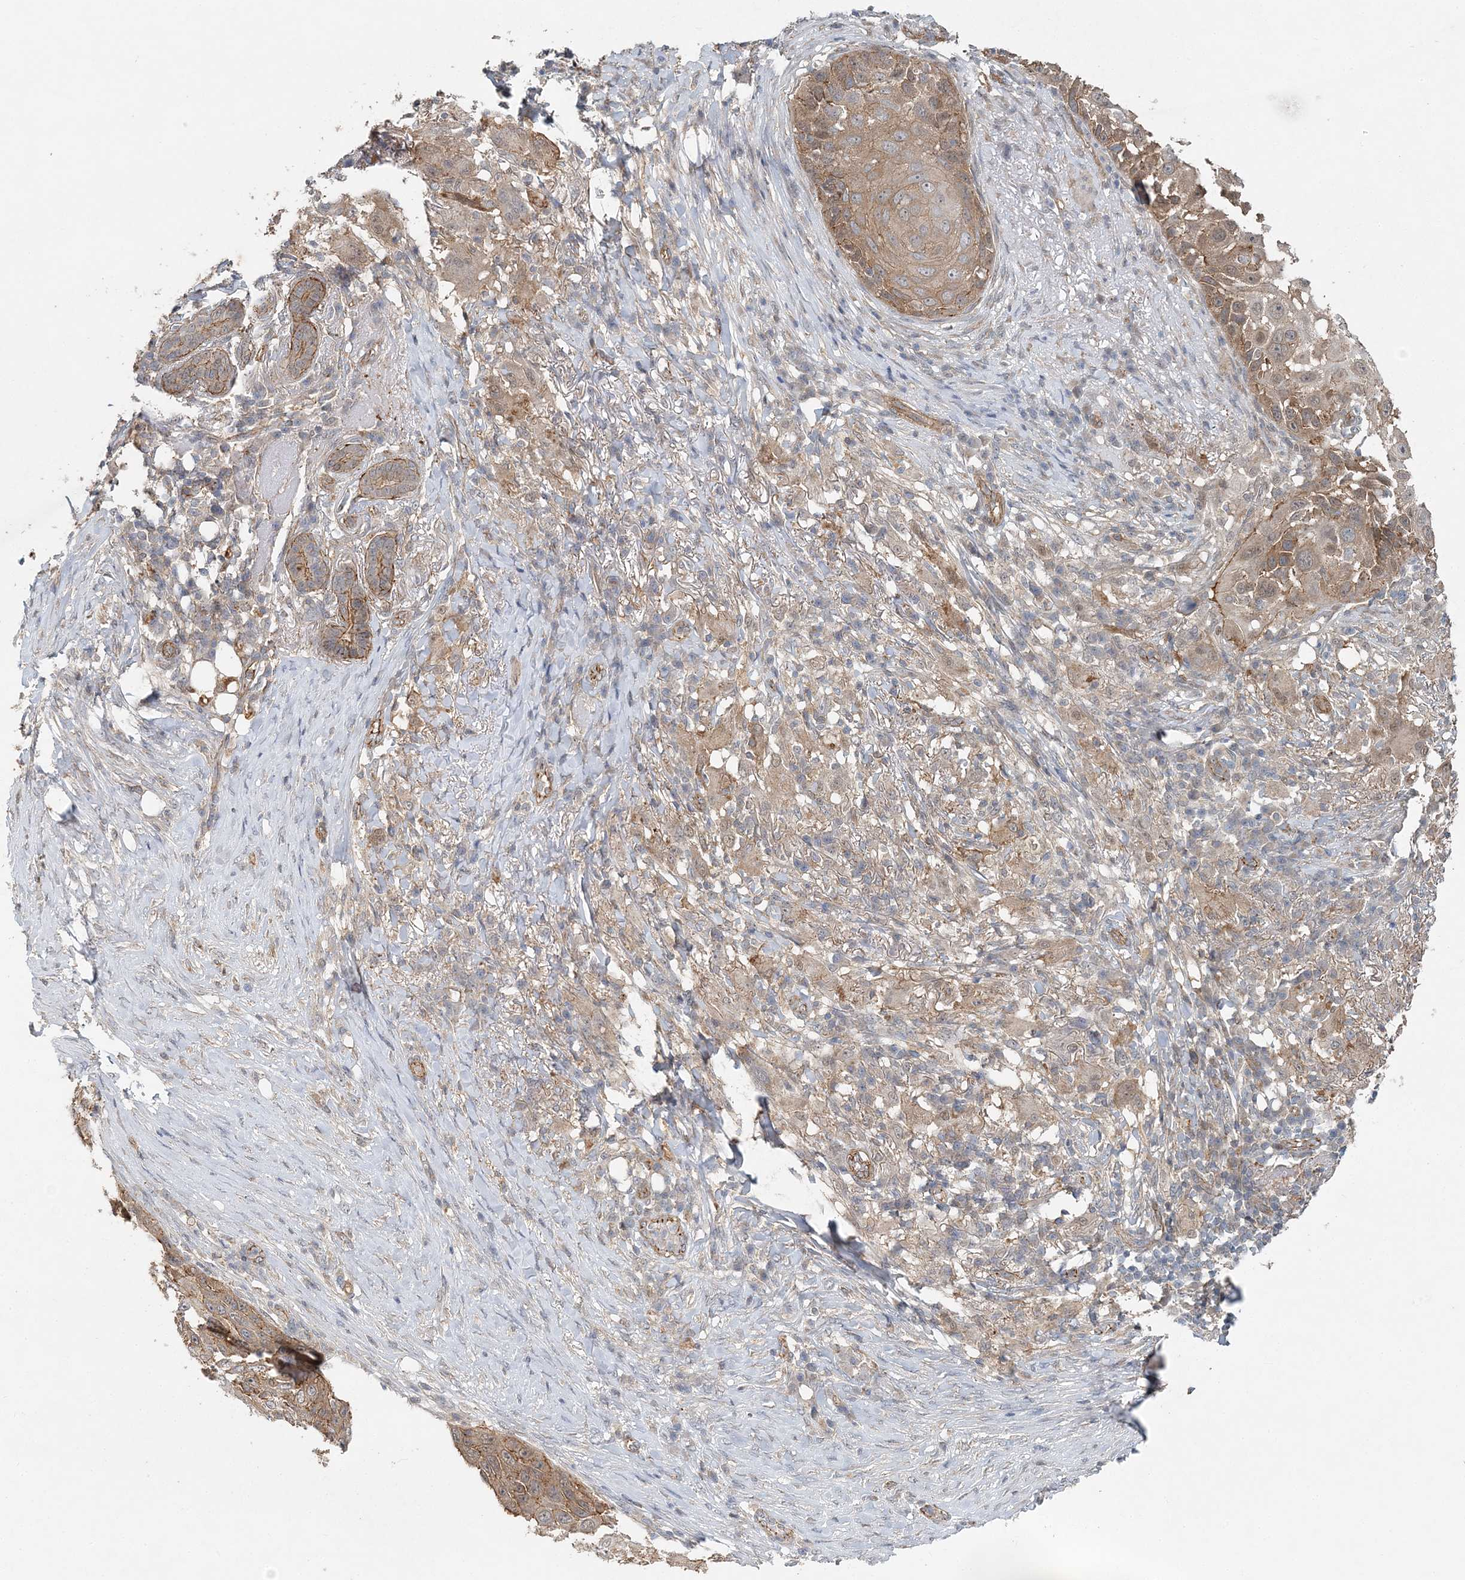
{"staining": {"intensity": "moderate", "quantity": ">75%", "location": "cytoplasmic/membranous"}, "tissue": "skin cancer", "cell_type": "Tumor cells", "image_type": "cancer", "snomed": [{"axis": "morphology", "description": "Squamous cell carcinoma, NOS"}, {"axis": "topography", "description": "Skin"}], "caption": "This histopathology image demonstrates immunohistochemistry (IHC) staining of human squamous cell carcinoma (skin), with medium moderate cytoplasmic/membranous positivity in about >75% of tumor cells.", "gene": "MAT2B", "patient": {"sex": "female", "age": 44}}